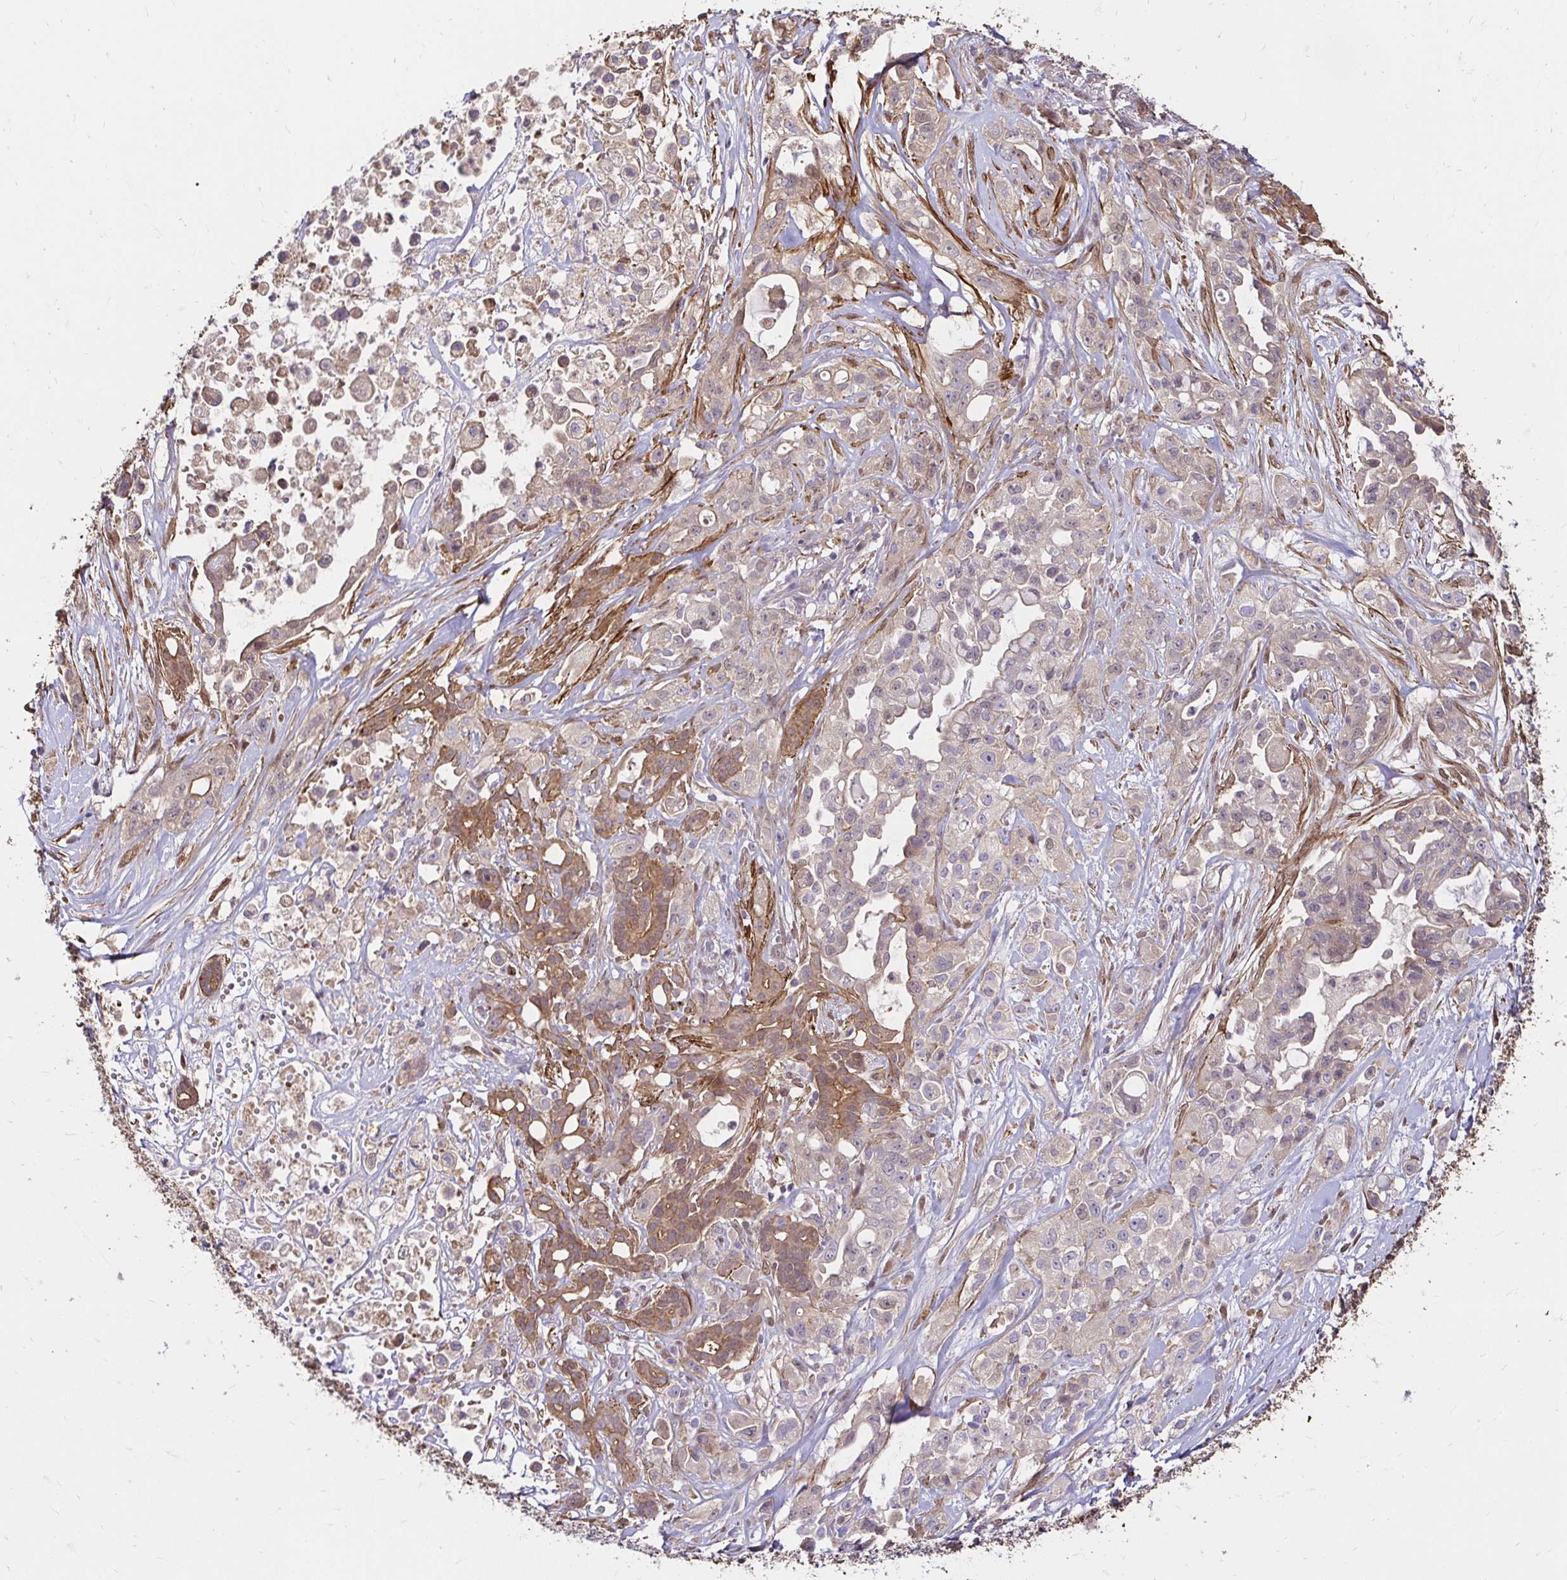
{"staining": {"intensity": "weak", "quantity": "25%-75%", "location": "cytoplasmic/membranous"}, "tissue": "pancreatic cancer", "cell_type": "Tumor cells", "image_type": "cancer", "snomed": [{"axis": "morphology", "description": "Adenocarcinoma, NOS"}, {"axis": "topography", "description": "Pancreas"}], "caption": "Tumor cells display low levels of weak cytoplasmic/membranous staining in approximately 25%-75% of cells in pancreatic cancer.", "gene": "YAP1", "patient": {"sex": "male", "age": 44}}